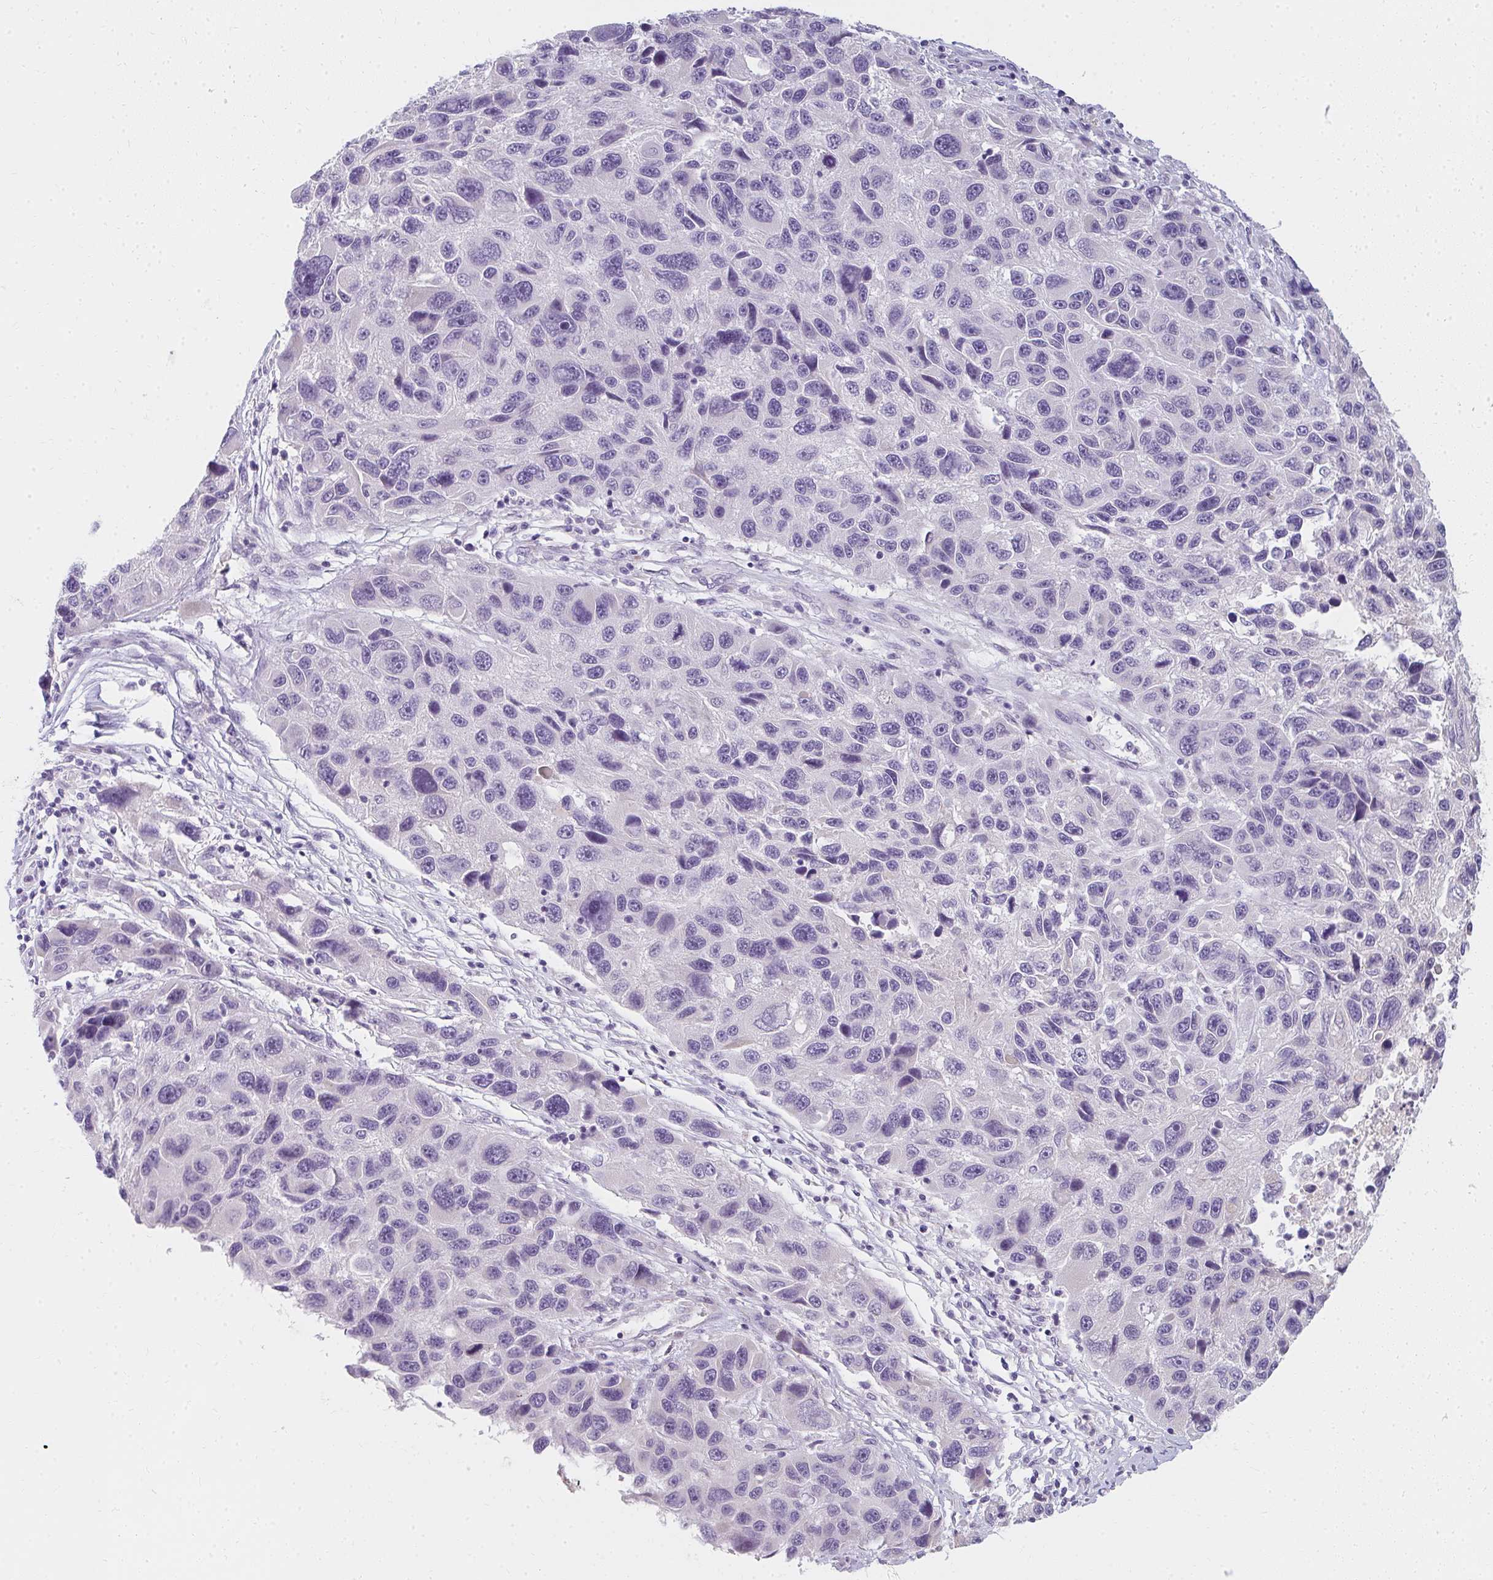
{"staining": {"intensity": "negative", "quantity": "none", "location": "none"}, "tissue": "melanoma", "cell_type": "Tumor cells", "image_type": "cancer", "snomed": [{"axis": "morphology", "description": "Malignant melanoma, NOS"}, {"axis": "topography", "description": "Skin"}], "caption": "Human malignant melanoma stained for a protein using IHC exhibits no positivity in tumor cells.", "gene": "PPP1R3G", "patient": {"sex": "male", "age": 53}}